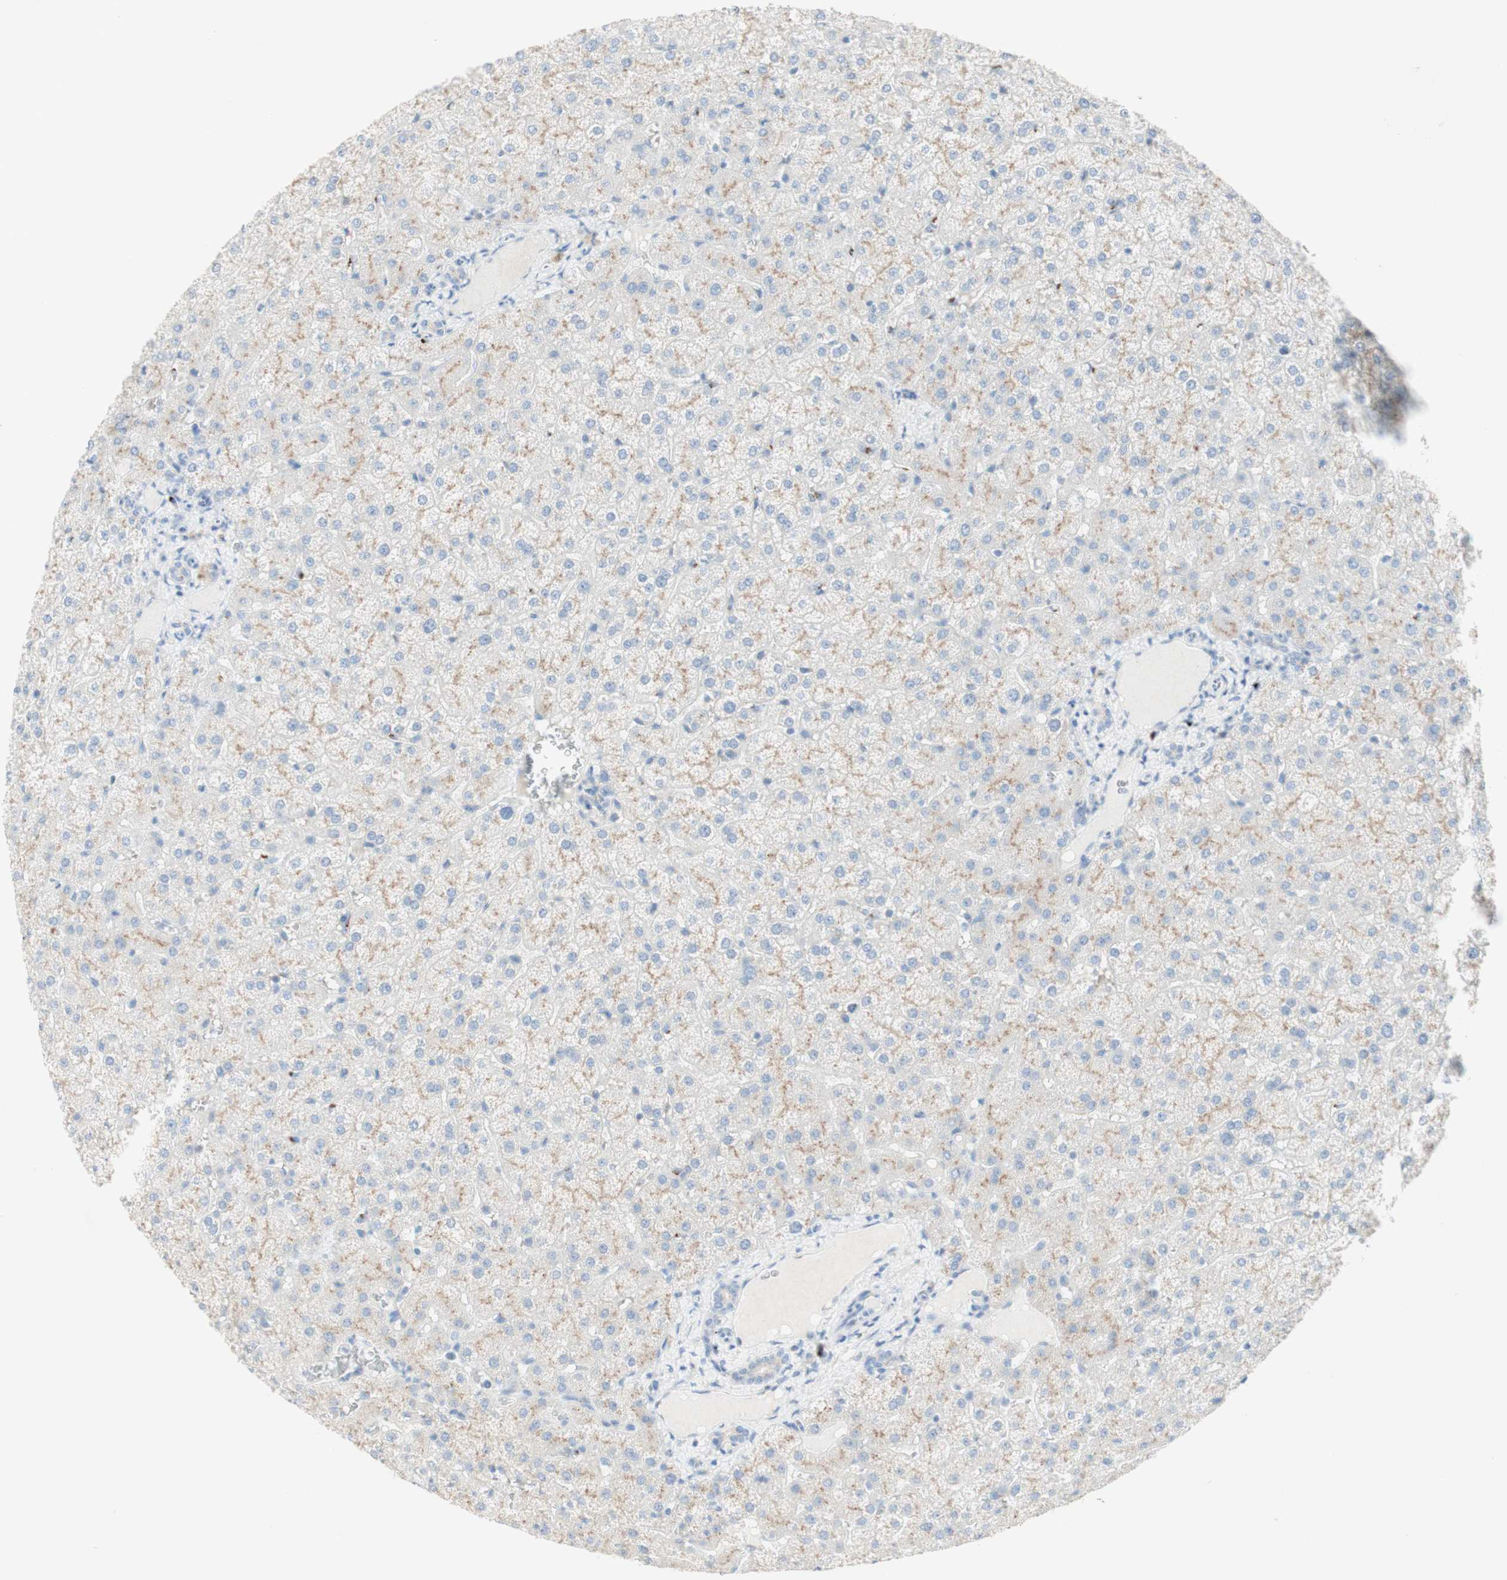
{"staining": {"intensity": "weak", "quantity": ">75%", "location": "cytoplasmic/membranous"}, "tissue": "liver", "cell_type": "Cholangiocytes", "image_type": "normal", "snomed": [{"axis": "morphology", "description": "Normal tissue, NOS"}, {"axis": "topography", "description": "Liver"}], "caption": "This micrograph displays immunohistochemistry (IHC) staining of normal human liver, with low weak cytoplasmic/membranous positivity in approximately >75% of cholangiocytes.", "gene": "MANEA", "patient": {"sex": "female", "age": 32}}